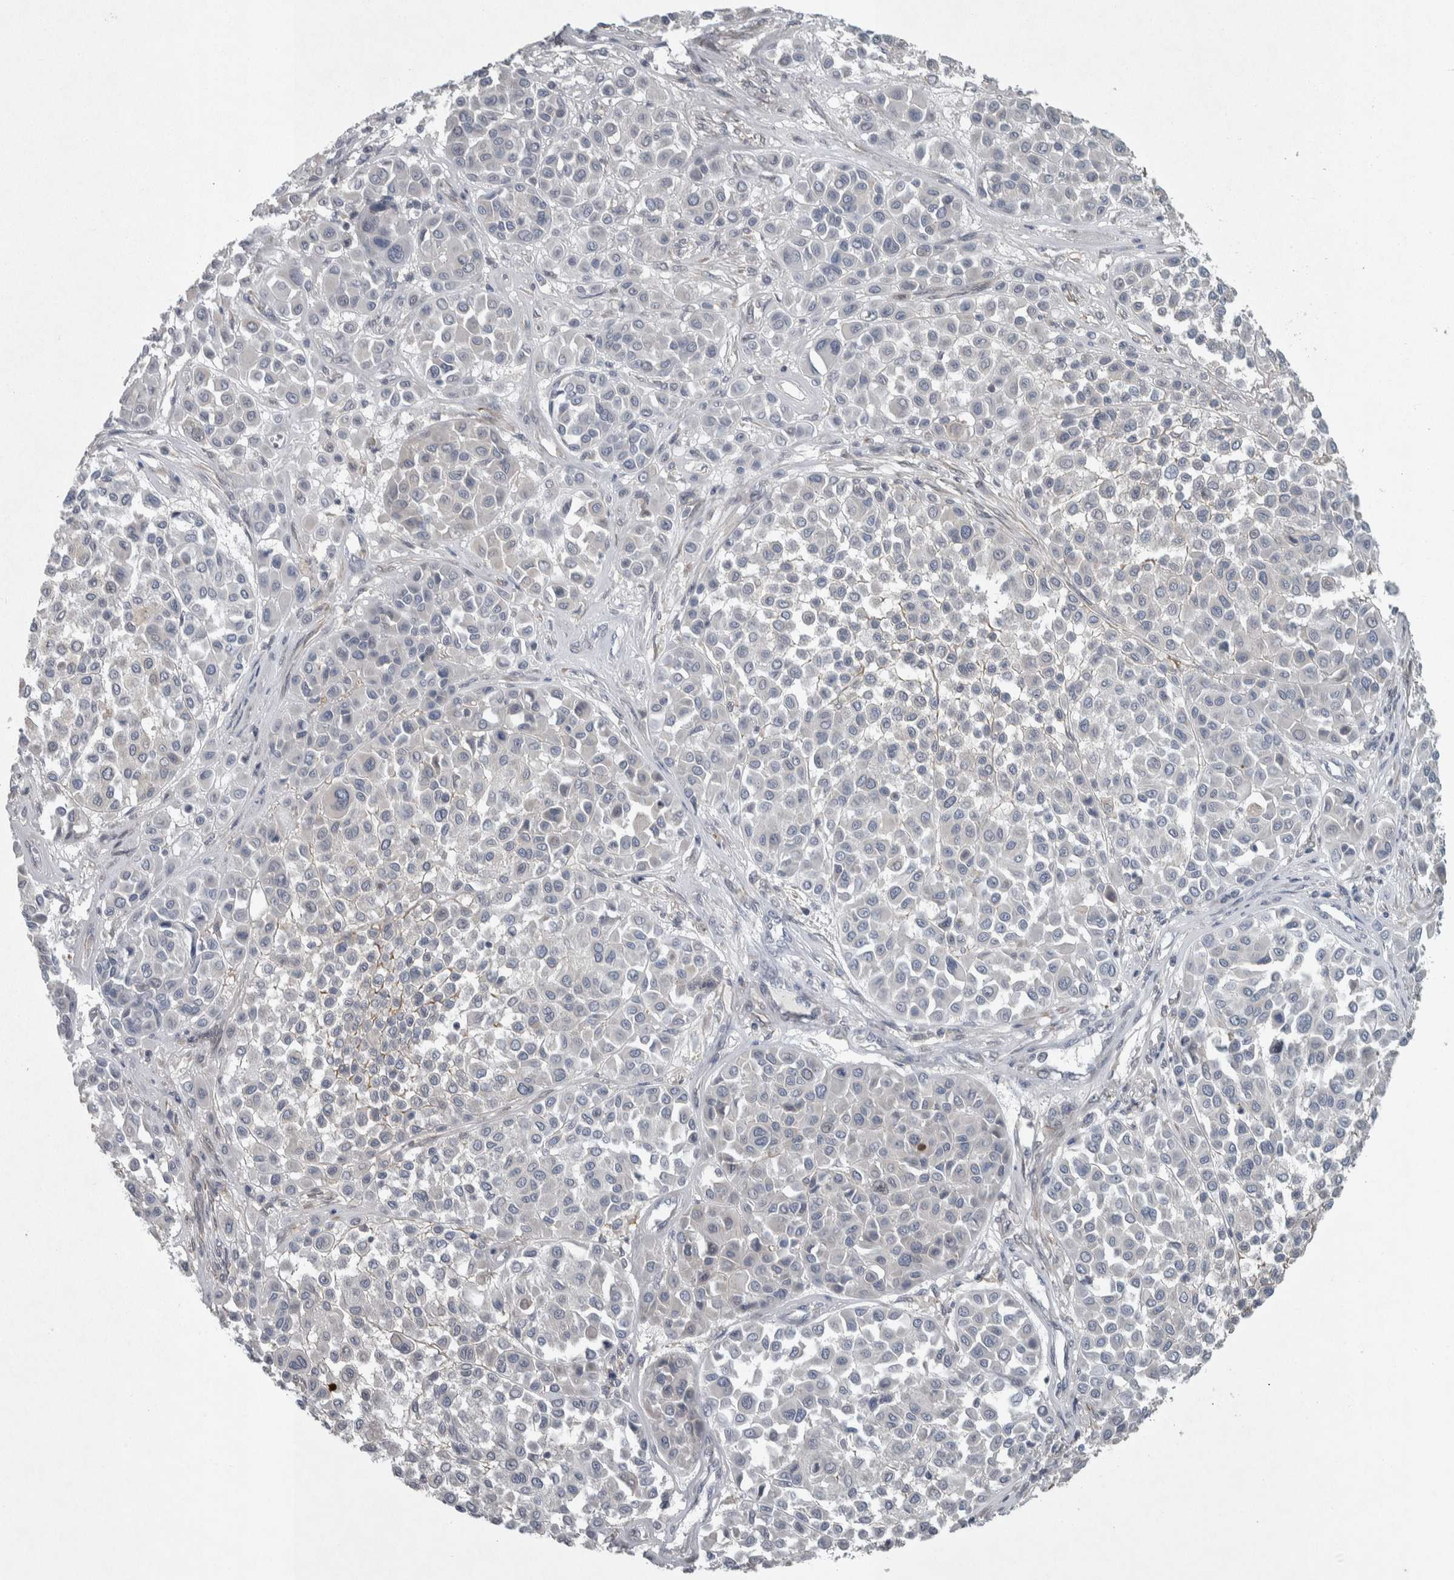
{"staining": {"intensity": "negative", "quantity": "none", "location": "none"}, "tissue": "melanoma", "cell_type": "Tumor cells", "image_type": "cancer", "snomed": [{"axis": "morphology", "description": "Malignant melanoma, Metastatic site"}, {"axis": "topography", "description": "Soft tissue"}], "caption": "DAB immunohistochemical staining of human malignant melanoma (metastatic site) displays no significant staining in tumor cells.", "gene": "SIGMAR1", "patient": {"sex": "male", "age": 41}}